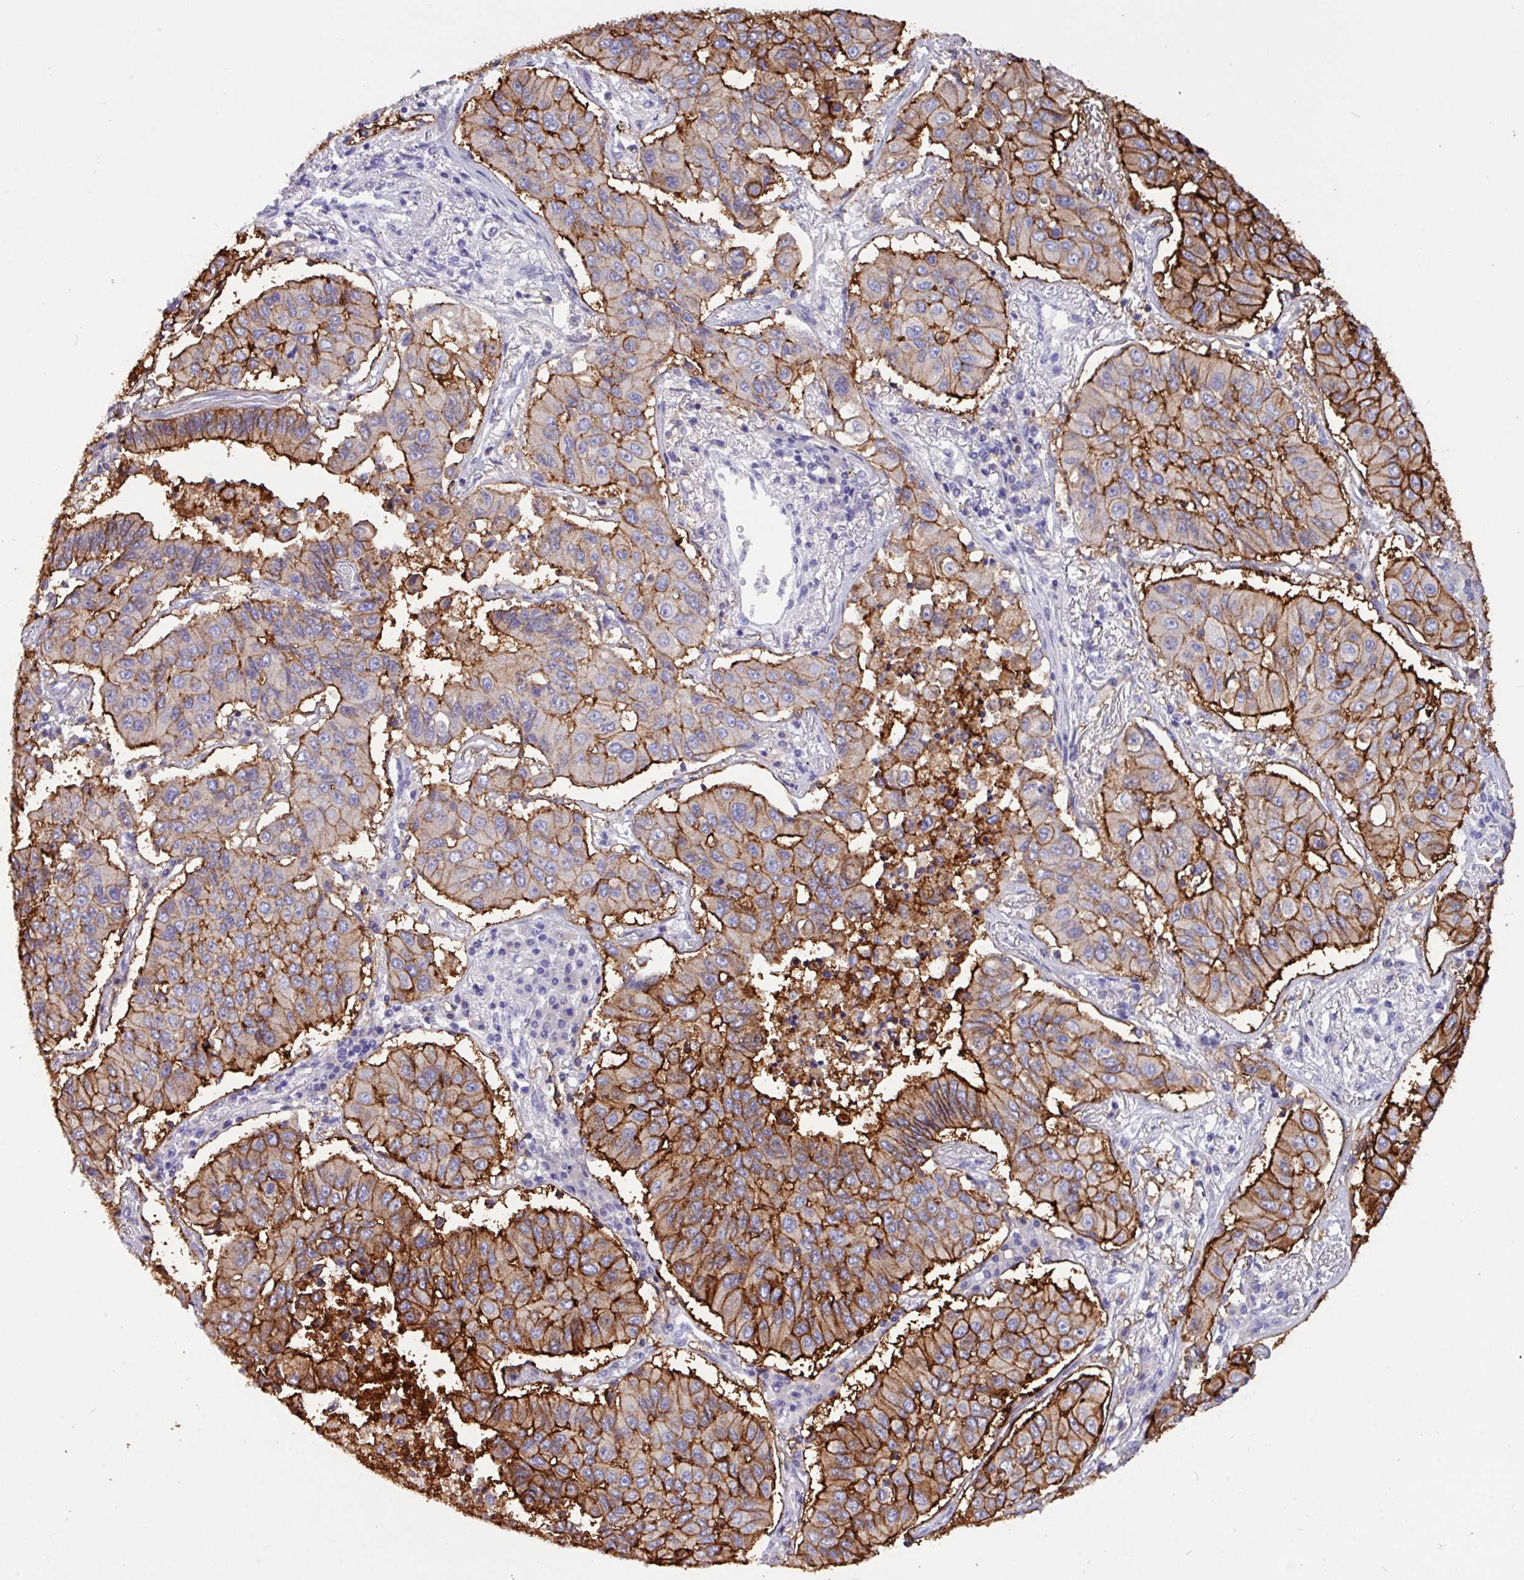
{"staining": {"intensity": "strong", "quantity": ">75%", "location": "cytoplasmic/membranous"}, "tissue": "lung cancer", "cell_type": "Tumor cells", "image_type": "cancer", "snomed": [{"axis": "morphology", "description": "Squamous cell carcinoma, NOS"}, {"axis": "topography", "description": "Lung"}], "caption": "A brown stain shows strong cytoplasmic/membranous expression of a protein in human lung cancer tumor cells. The protein of interest is stained brown, and the nuclei are stained in blue (DAB (3,3'-diaminobenzidine) IHC with brightfield microscopy, high magnification).", "gene": "EPCAM", "patient": {"sex": "male", "age": 74}}